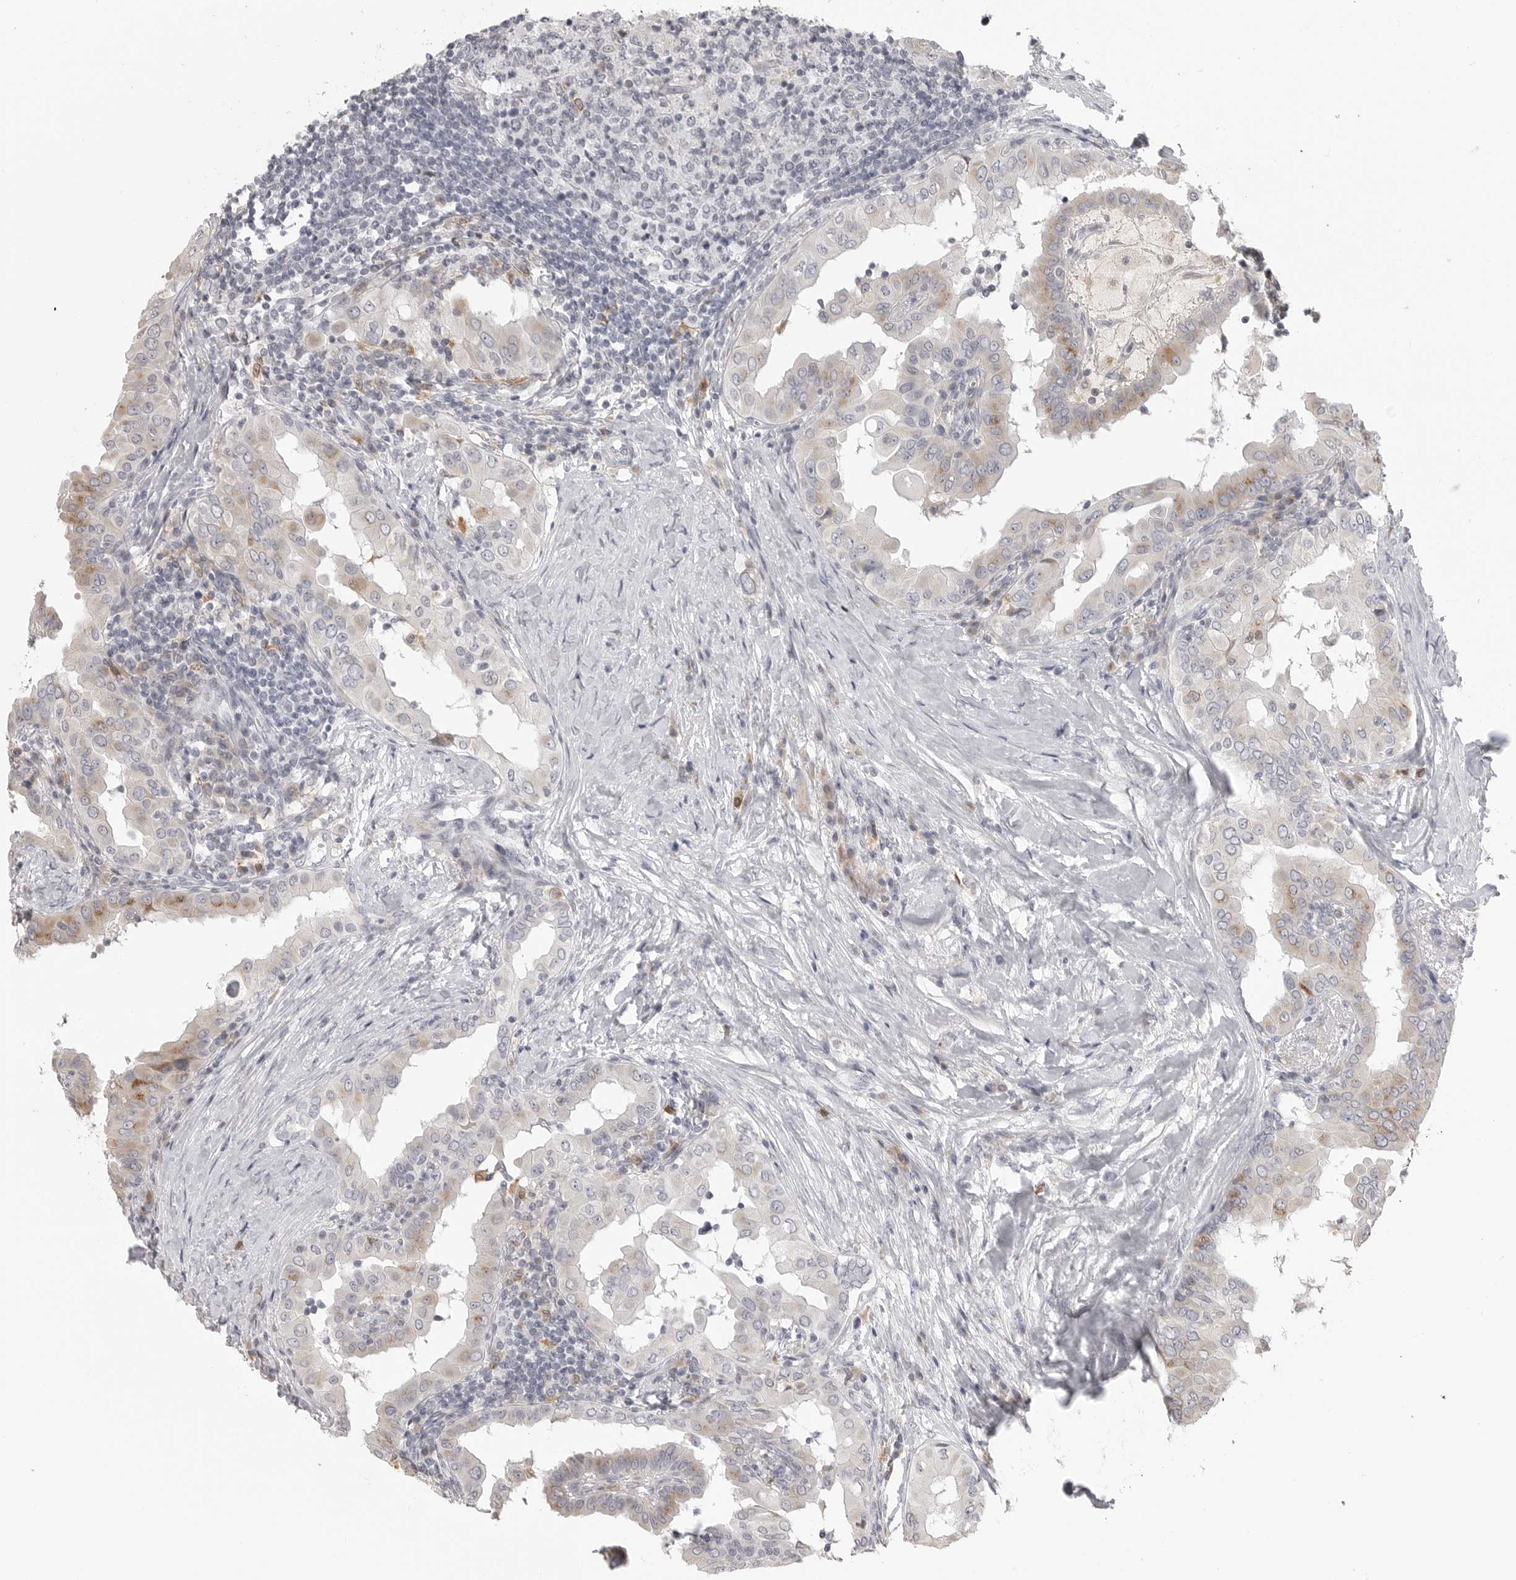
{"staining": {"intensity": "weak", "quantity": "<25%", "location": "cytoplasmic/membranous"}, "tissue": "thyroid cancer", "cell_type": "Tumor cells", "image_type": "cancer", "snomed": [{"axis": "morphology", "description": "Papillary adenocarcinoma, NOS"}, {"axis": "topography", "description": "Thyroid gland"}], "caption": "This is a histopathology image of IHC staining of thyroid cancer, which shows no staining in tumor cells.", "gene": "IDO1", "patient": {"sex": "male", "age": 33}}